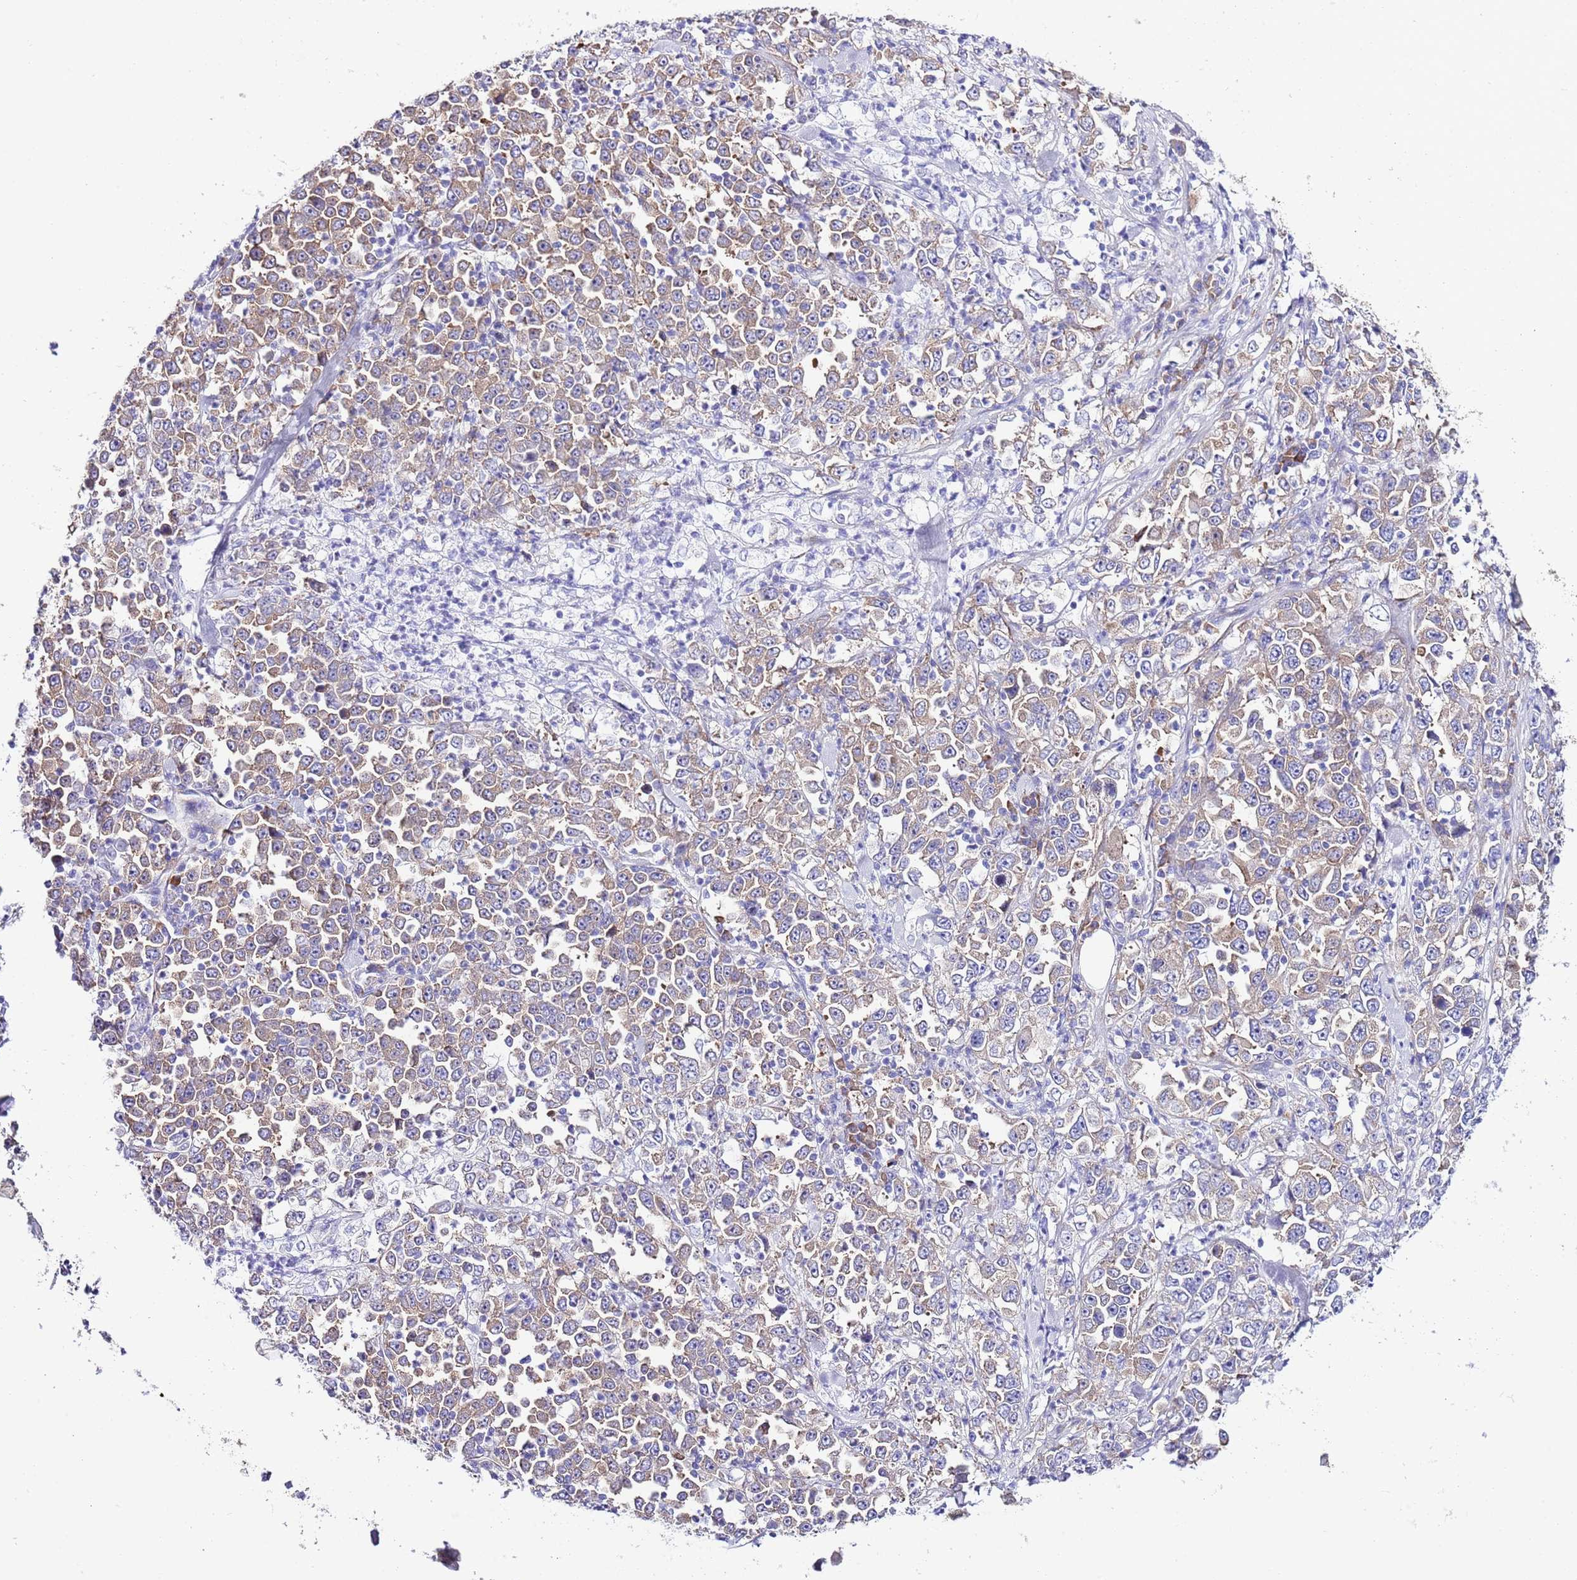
{"staining": {"intensity": "weak", "quantity": "25%-75%", "location": "cytoplasmic/membranous"}, "tissue": "stomach cancer", "cell_type": "Tumor cells", "image_type": "cancer", "snomed": [{"axis": "morphology", "description": "Normal tissue, NOS"}, {"axis": "morphology", "description": "Adenocarcinoma, NOS"}, {"axis": "topography", "description": "Stomach, upper"}, {"axis": "topography", "description": "Stomach"}], "caption": "Human stomach cancer stained with a brown dye shows weak cytoplasmic/membranous positive expression in approximately 25%-75% of tumor cells.", "gene": "RPS10", "patient": {"sex": "male", "age": 59}}